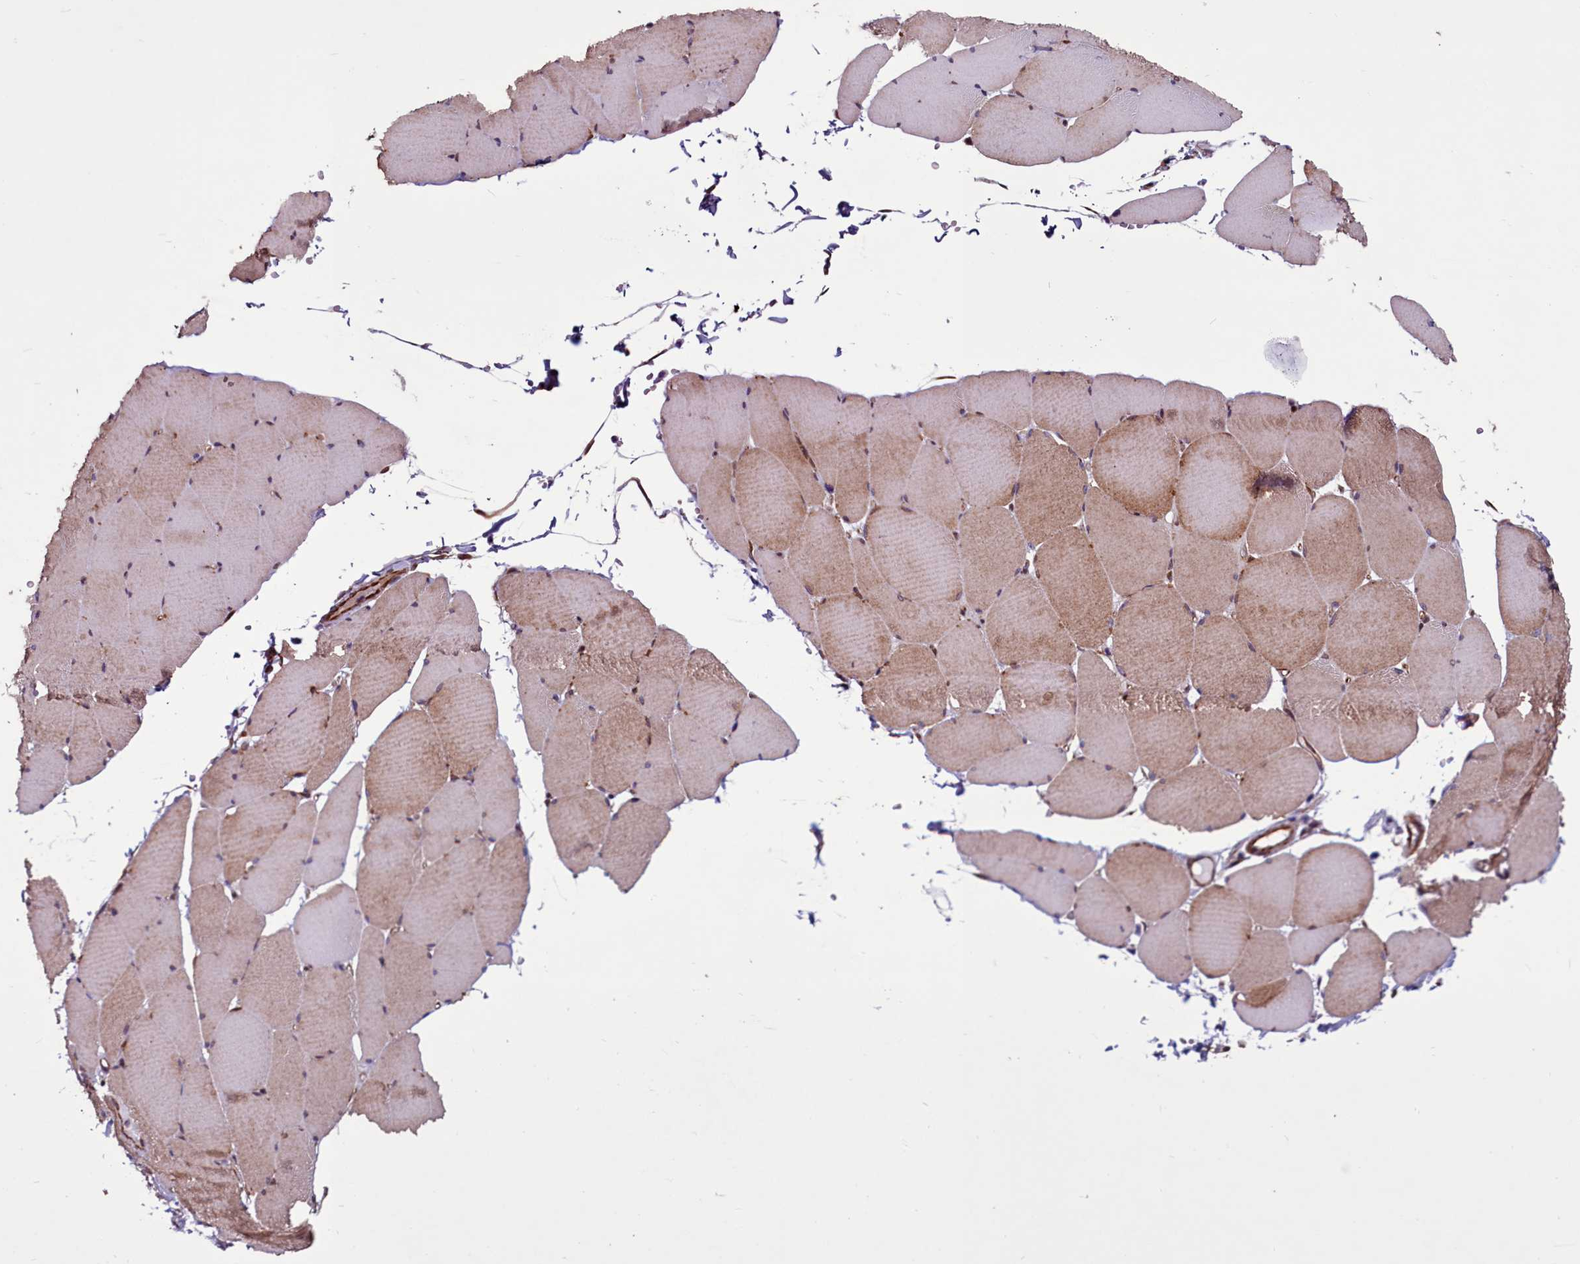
{"staining": {"intensity": "moderate", "quantity": ">75%", "location": "cytoplasmic/membranous"}, "tissue": "skeletal muscle", "cell_type": "Myocytes", "image_type": "normal", "snomed": [{"axis": "morphology", "description": "Normal tissue, NOS"}, {"axis": "topography", "description": "Skeletal muscle"}, {"axis": "topography", "description": "Head-Neck"}], "caption": "Protein positivity by immunohistochemistry (IHC) reveals moderate cytoplasmic/membranous staining in about >75% of myocytes in benign skeletal muscle. Ihc stains the protein in brown and the nuclei are stained blue.", "gene": "MCRIP1", "patient": {"sex": "male", "age": 66}}